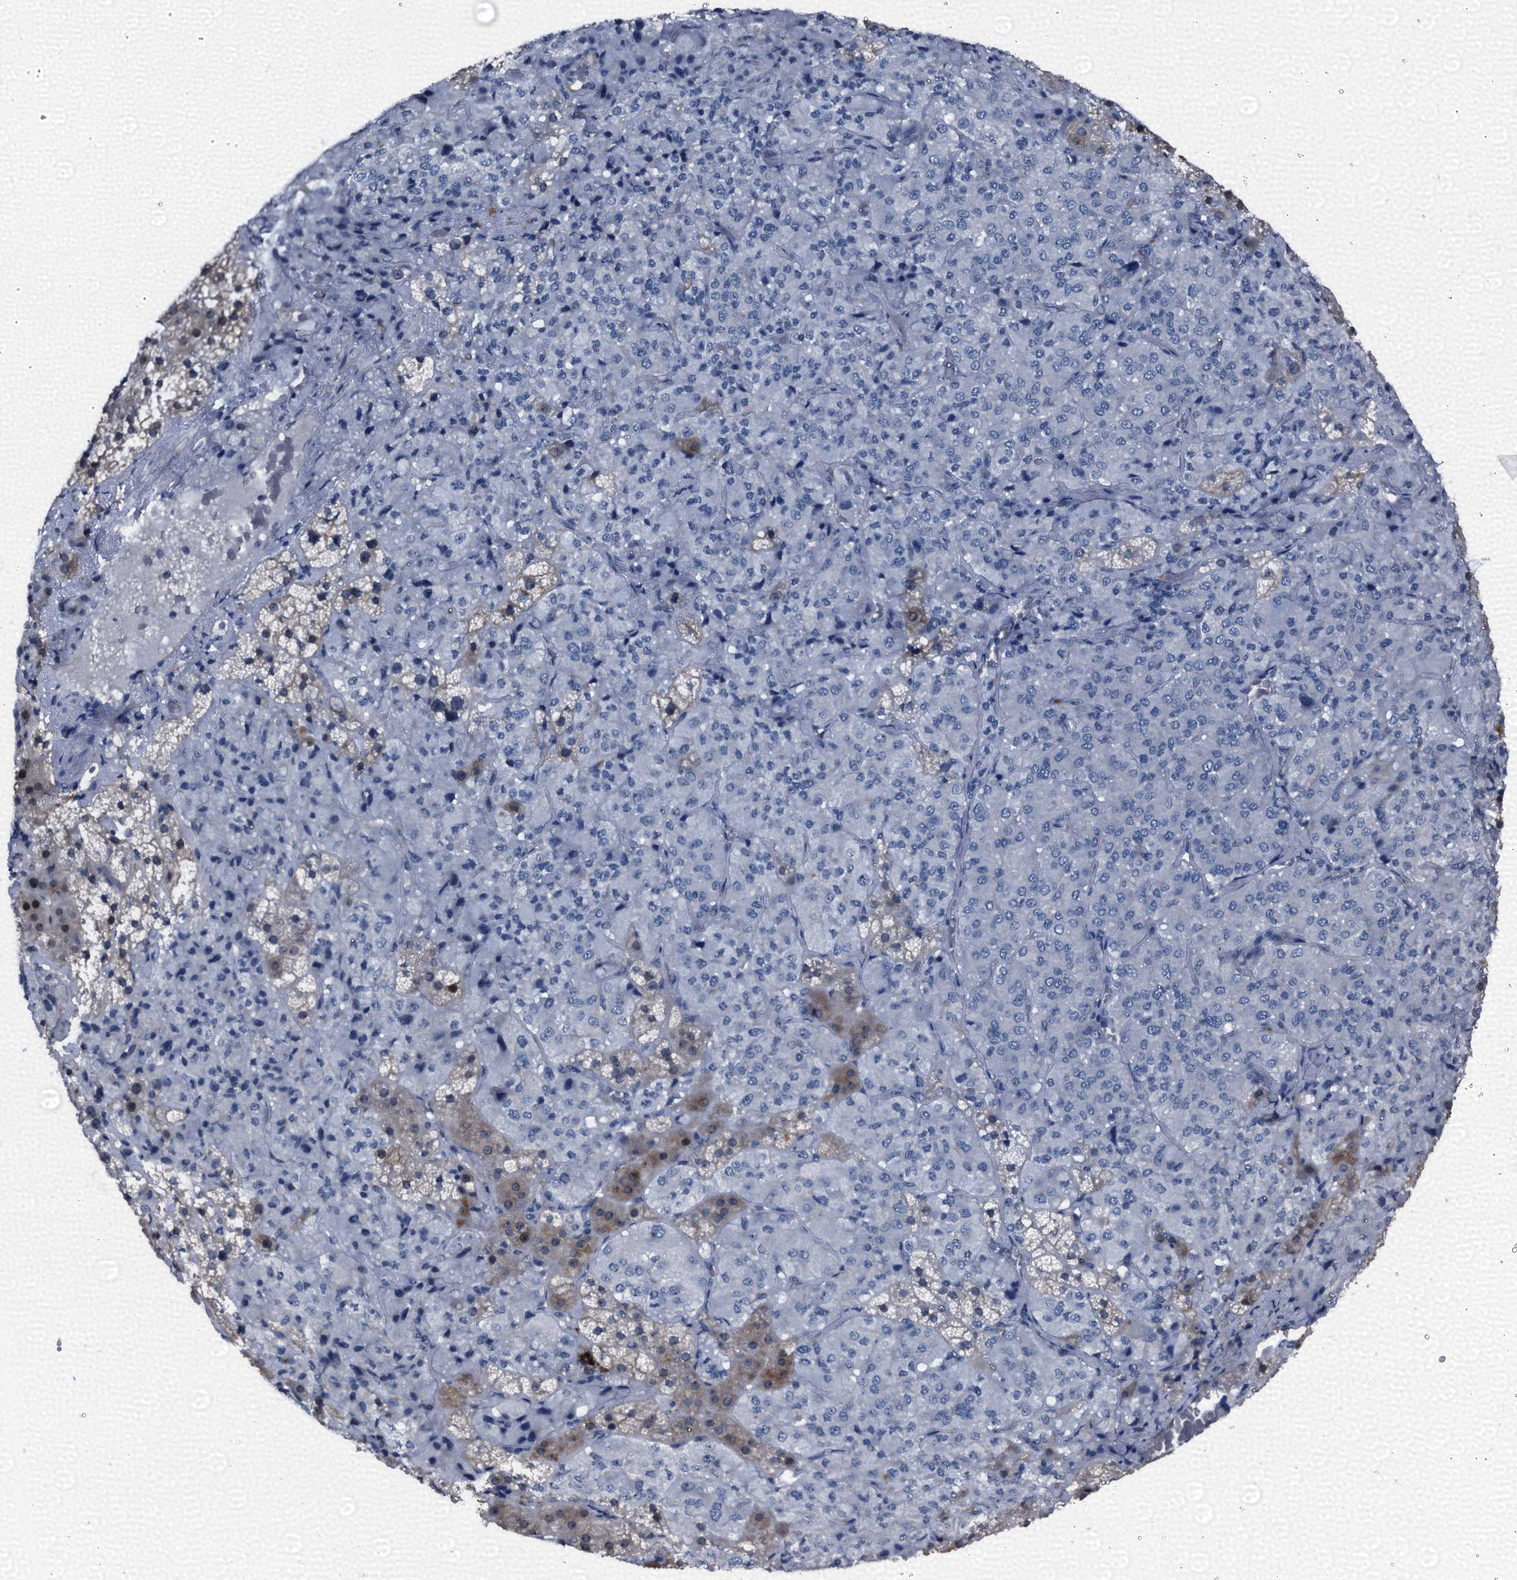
{"staining": {"intensity": "negative", "quantity": "none", "location": "none"}, "tissue": "adrenal gland", "cell_type": "Glandular cells", "image_type": "normal", "snomed": [{"axis": "morphology", "description": "Normal tissue, NOS"}, {"axis": "topography", "description": "Adrenal gland"}], "caption": "IHC histopathology image of unremarkable adrenal gland: human adrenal gland stained with DAB exhibits no significant protein staining in glandular cells.", "gene": "EMG1", "patient": {"sex": "female", "age": 44}}